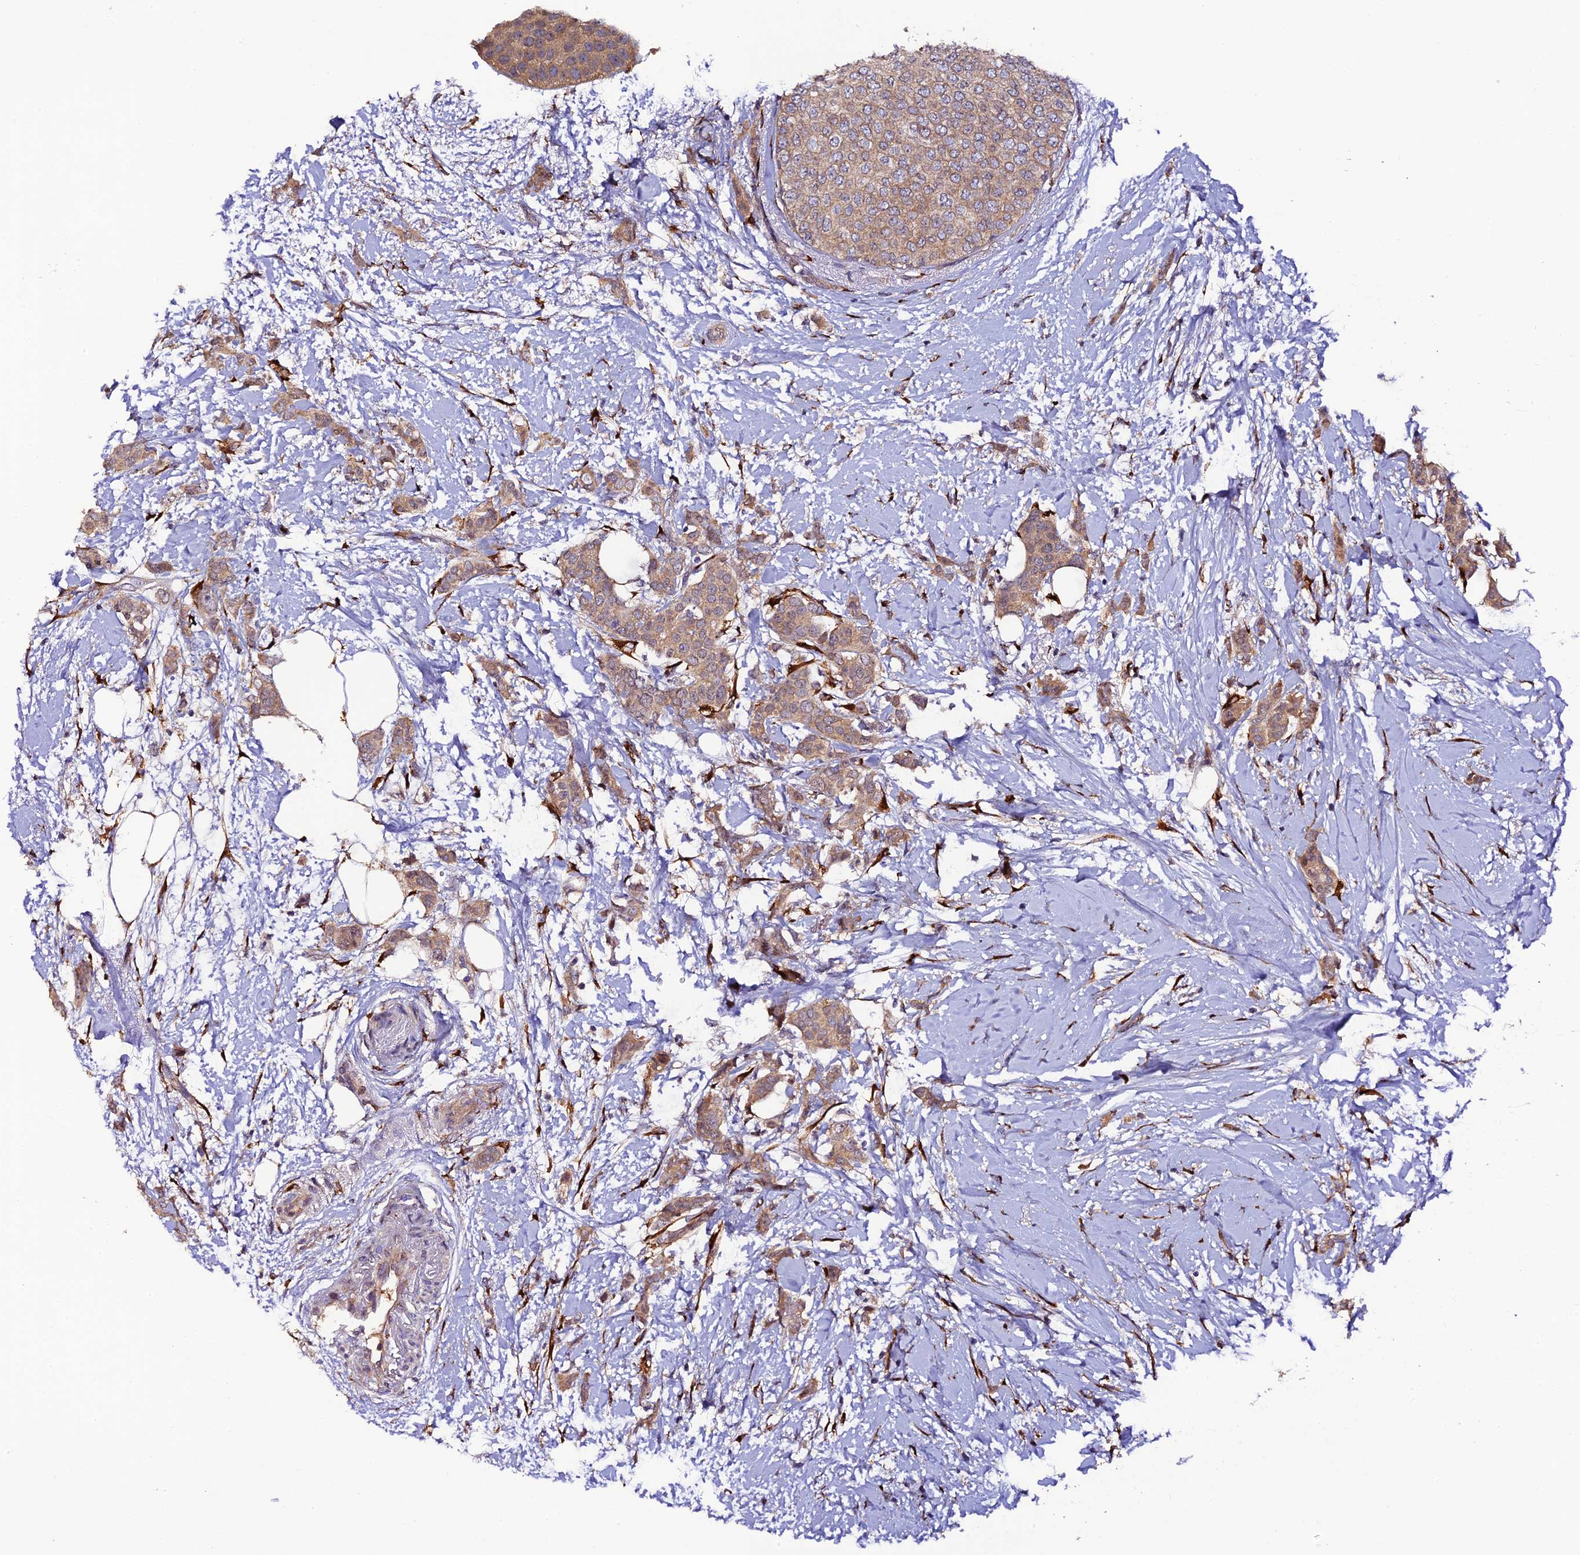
{"staining": {"intensity": "weak", "quantity": ">75%", "location": "cytoplasmic/membranous"}, "tissue": "breast cancer", "cell_type": "Tumor cells", "image_type": "cancer", "snomed": [{"axis": "morphology", "description": "Duct carcinoma"}, {"axis": "topography", "description": "Breast"}], "caption": "Weak cytoplasmic/membranous expression for a protein is present in about >75% of tumor cells of invasive ductal carcinoma (breast) using IHC.", "gene": "P3H3", "patient": {"sex": "female", "age": 72}}